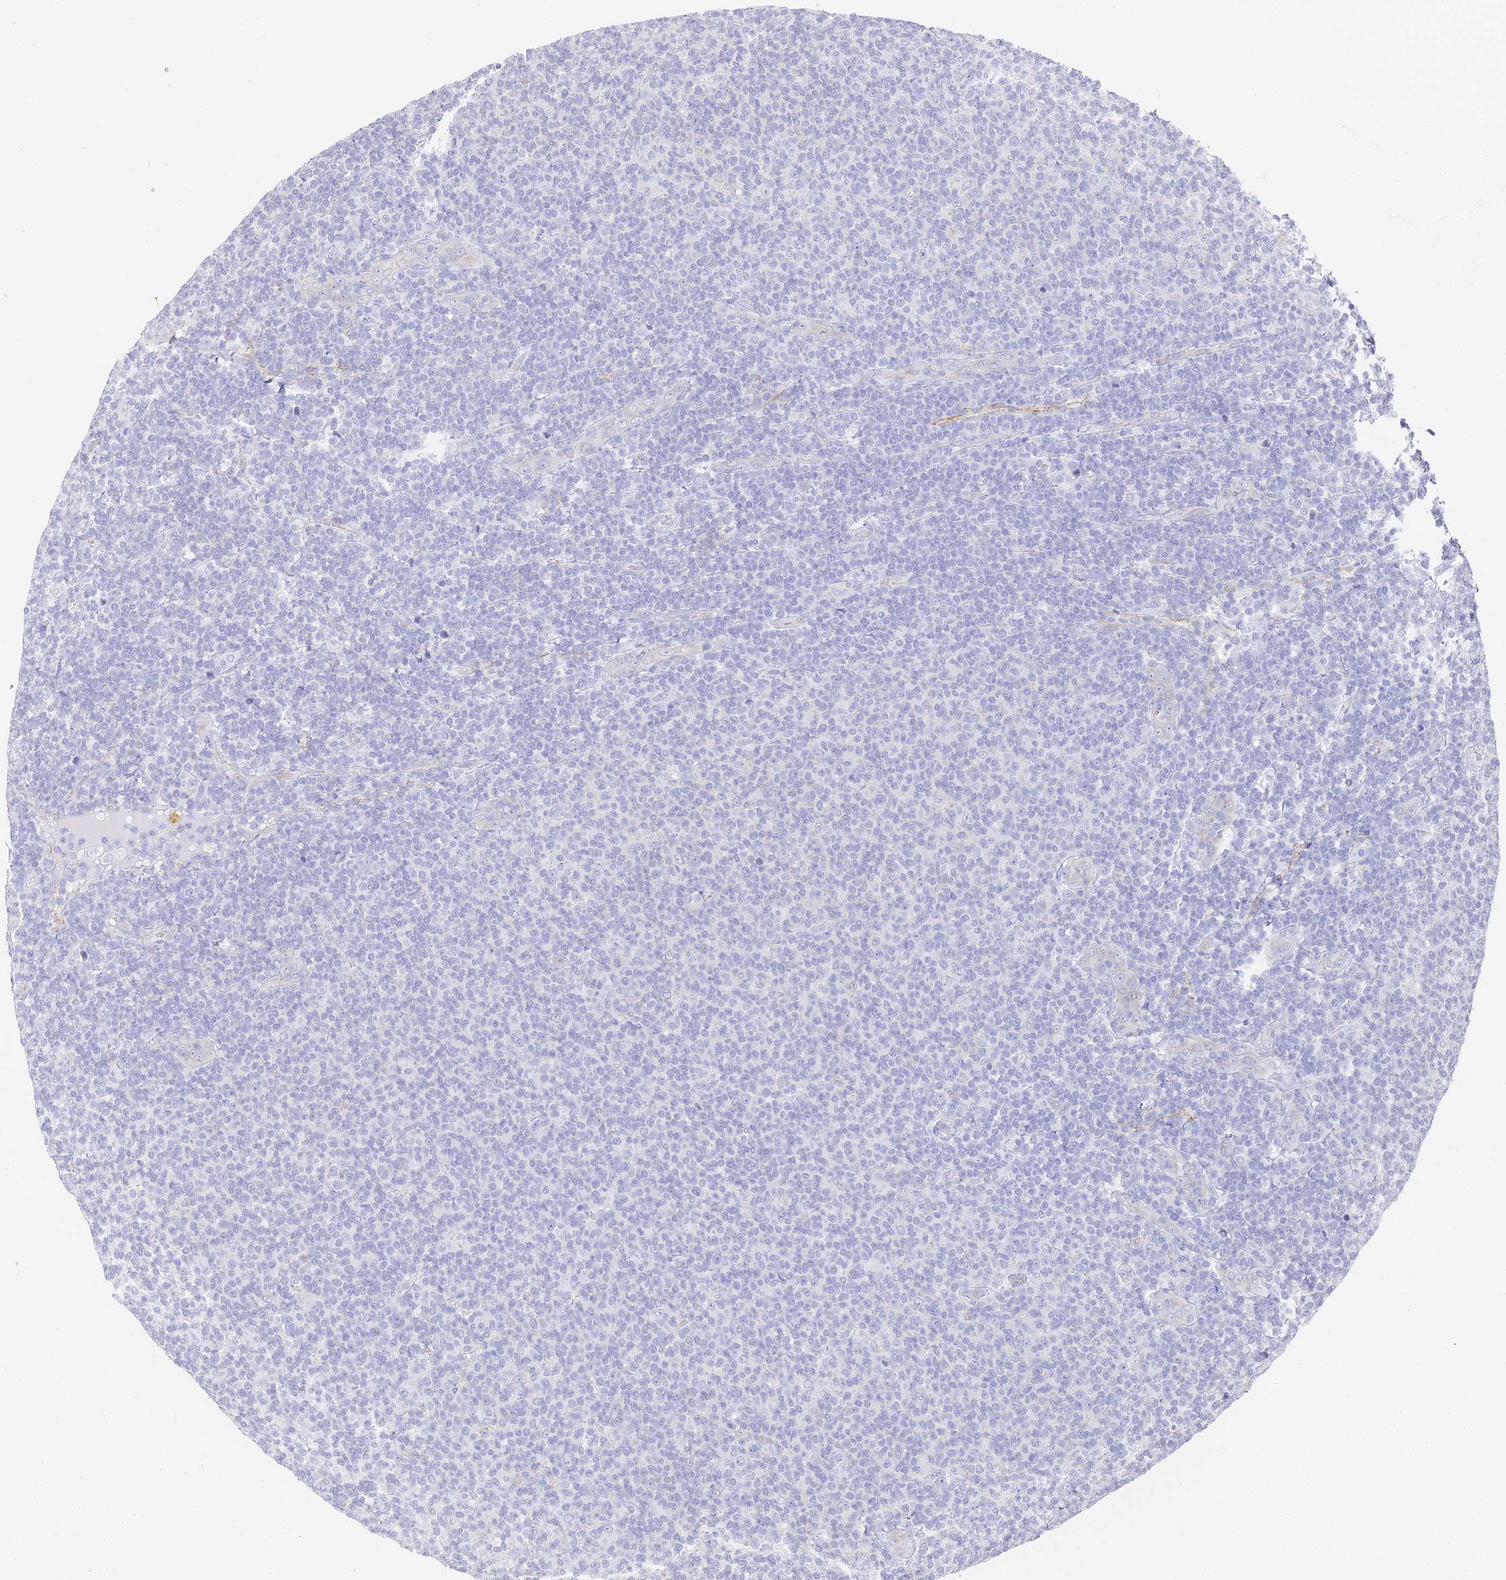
{"staining": {"intensity": "negative", "quantity": "none", "location": "none"}, "tissue": "lymphoma", "cell_type": "Tumor cells", "image_type": "cancer", "snomed": [{"axis": "morphology", "description": "Malignant lymphoma, non-Hodgkin's type, Low grade"}, {"axis": "topography", "description": "Lymph node"}], "caption": "Immunohistochemical staining of human malignant lymphoma, non-Hodgkin's type (low-grade) shows no significant expression in tumor cells.", "gene": "GJA1", "patient": {"sex": "male", "age": 66}}